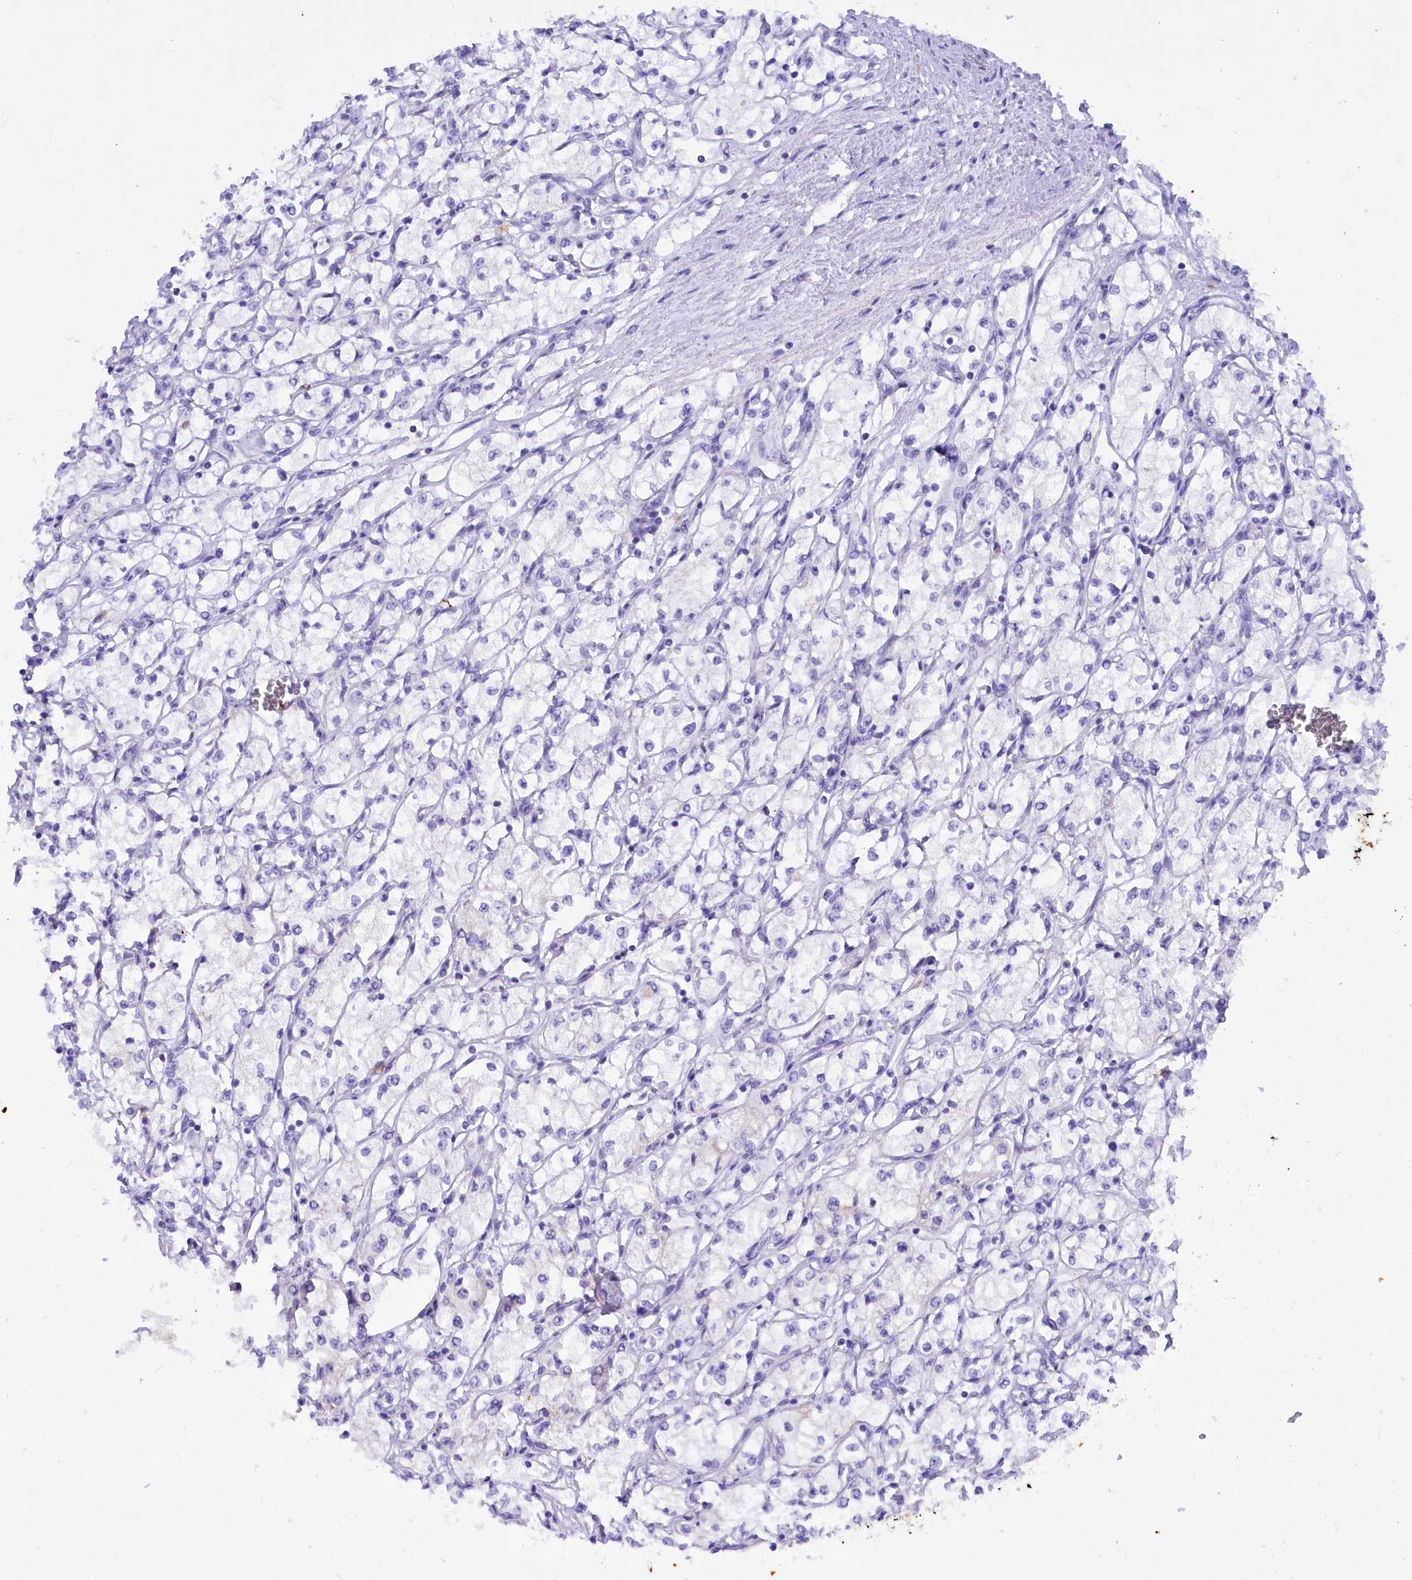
{"staining": {"intensity": "negative", "quantity": "none", "location": "none"}, "tissue": "renal cancer", "cell_type": "Tumor cells", "image_type": "cancer", "snomed": [{"axis": "morphology", "description": "Adenocarcinoma, NOS"}, {"axis": "topography", "description": "Kidney"}], "caption": "Immunohistochemistry (IHC) of human renal cancer (adenocarcinoma) shows no staining in tumor cells.", "gene": "FAAP20", "patient": {"sex": "male", "age": 59}}